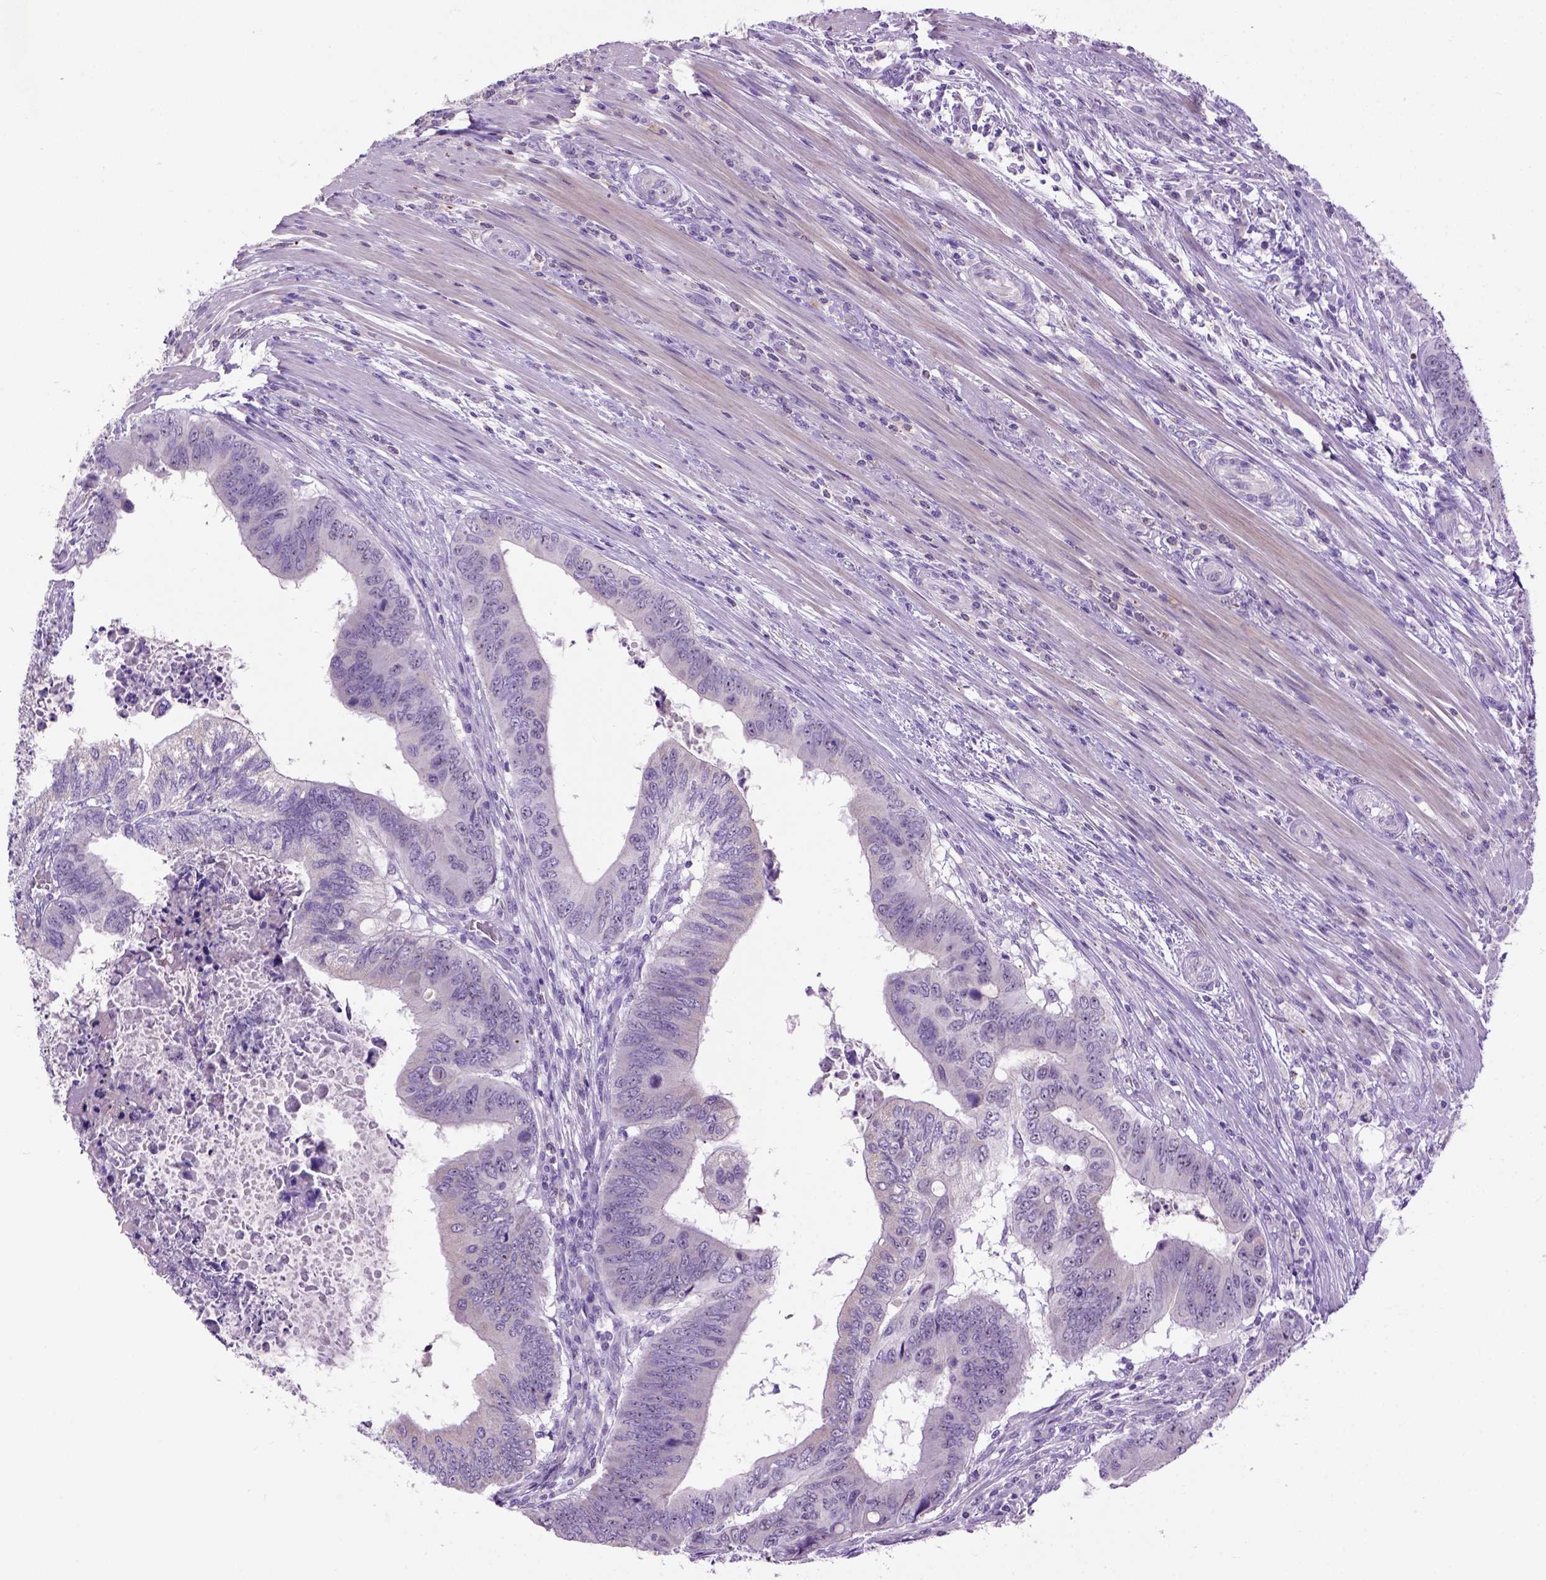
{"staining": {"intensity": "weak", "quantity": "25%-75%", "location": "nuclear"}, "tissue": "colorectal cancer", "cell_type": "Tumor cells", "image_type": "cancer", "snomed": [{"axis": "morphology", "description": "Adenocarcinoma, NOS"}, {"axis": "topography", "description": "Colon"}], "caption": "A low amount of weak nuclear expression is seen in about 25%-75% of tumor cells in colorectal cancer tissue. The protein of interest is shown in brown color, while the nuclei are stained blue.", "gene": "UTP4", "patient": {"sex": "male", "age": 53}}